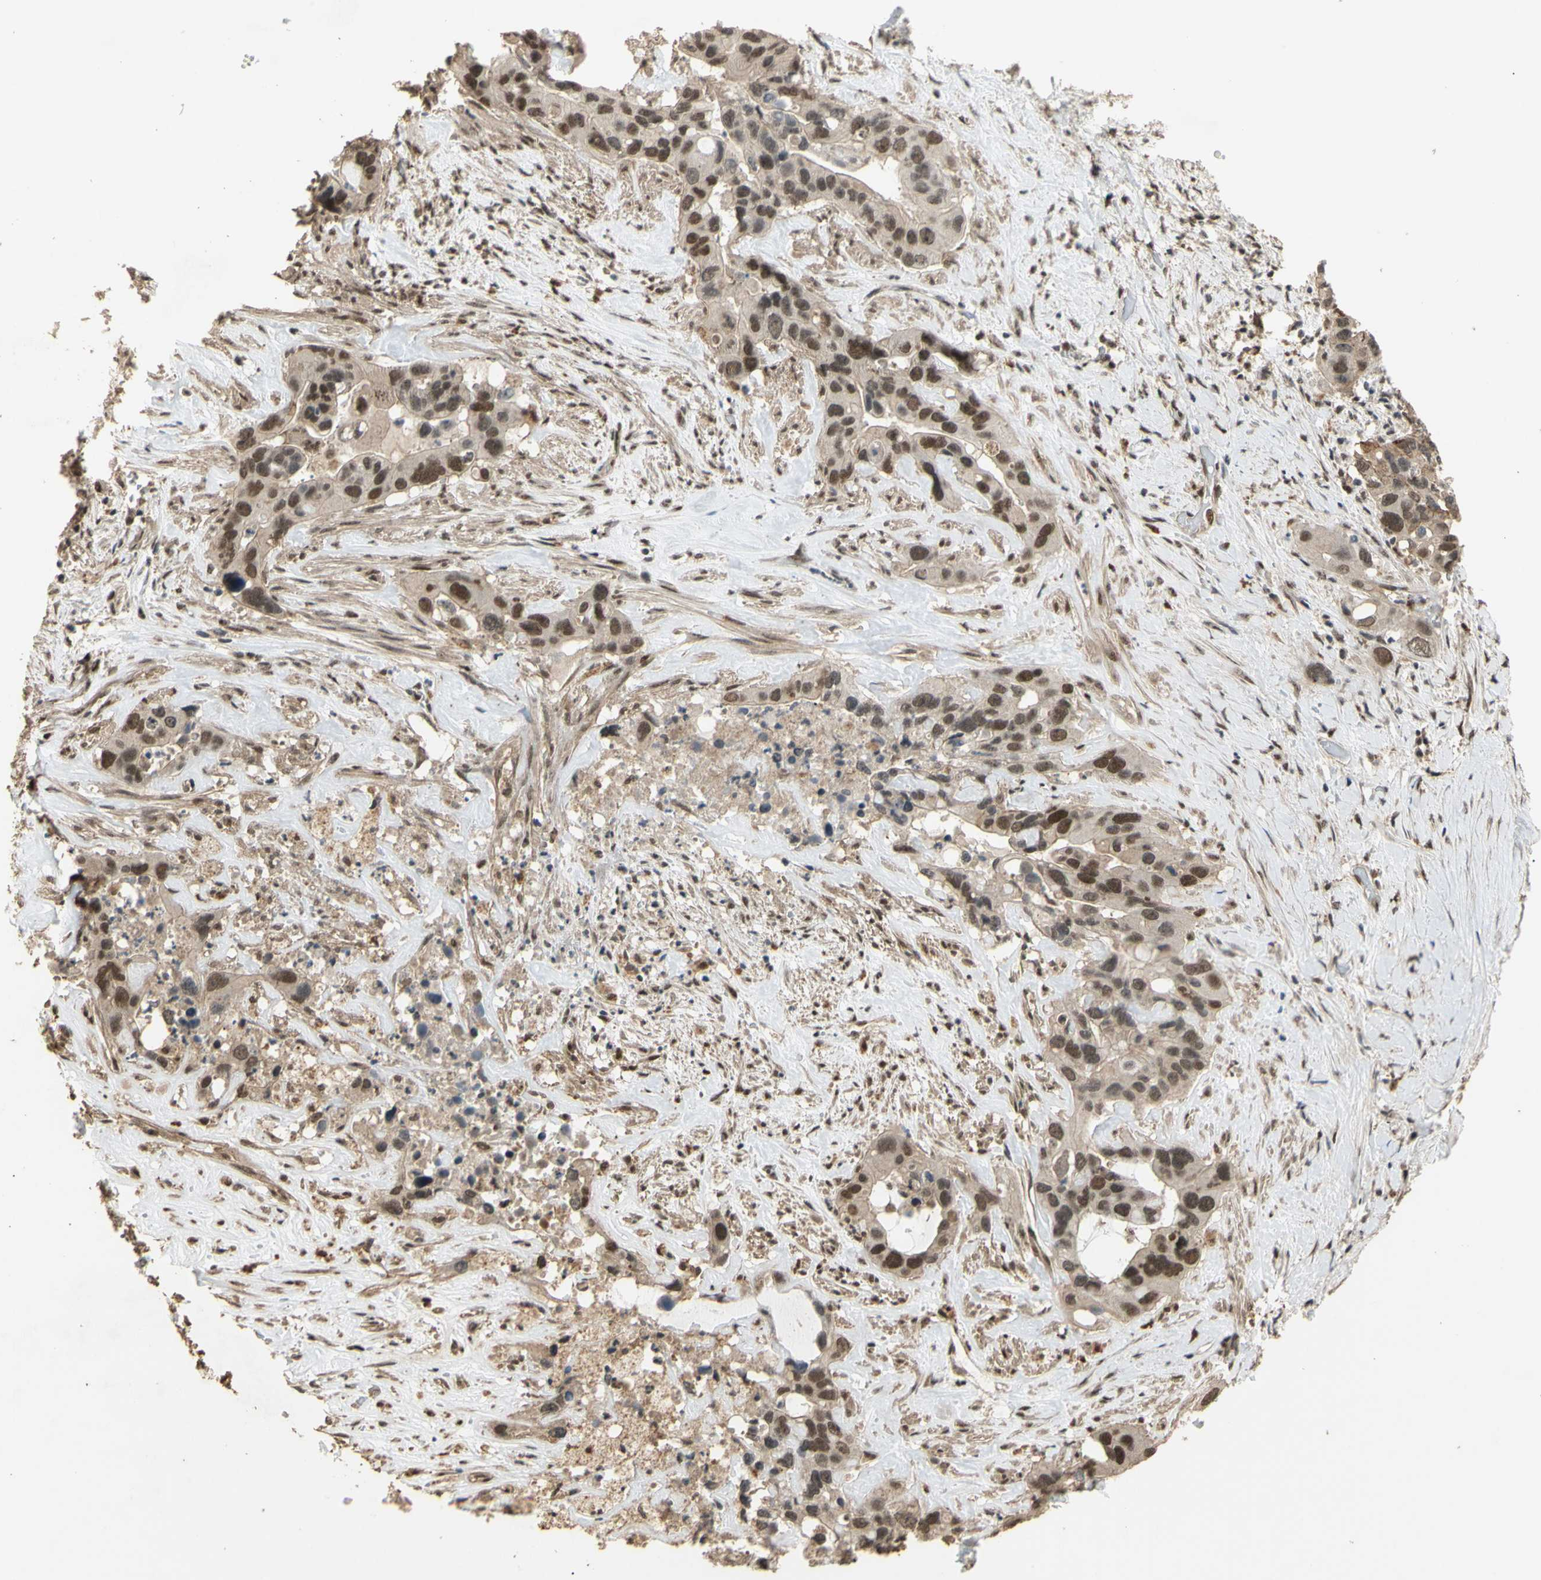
{"staining": {"intensity": "moderate", "quantity": ">75%", "location": "cytoplasmic/membranous,nuclear"}, "tissue": "liver cancer", "cell_type": "Tumor cells", "image_type": "cancer", "snomed": [{"axis": "morphology", "description": "Cholangiocarcinoma"}, {"axis": "topography", "description": "Liver"}], "caption": "Human liver cancer (cholangiocarcinoma) stained with a brown dye demonstrates moderate cytoplasmic/membranous and nuclear positive expression in approximately >75% of tumor cells.", "gene": "GTF2E2", "patient": {"sex": "female", "age": 65}}